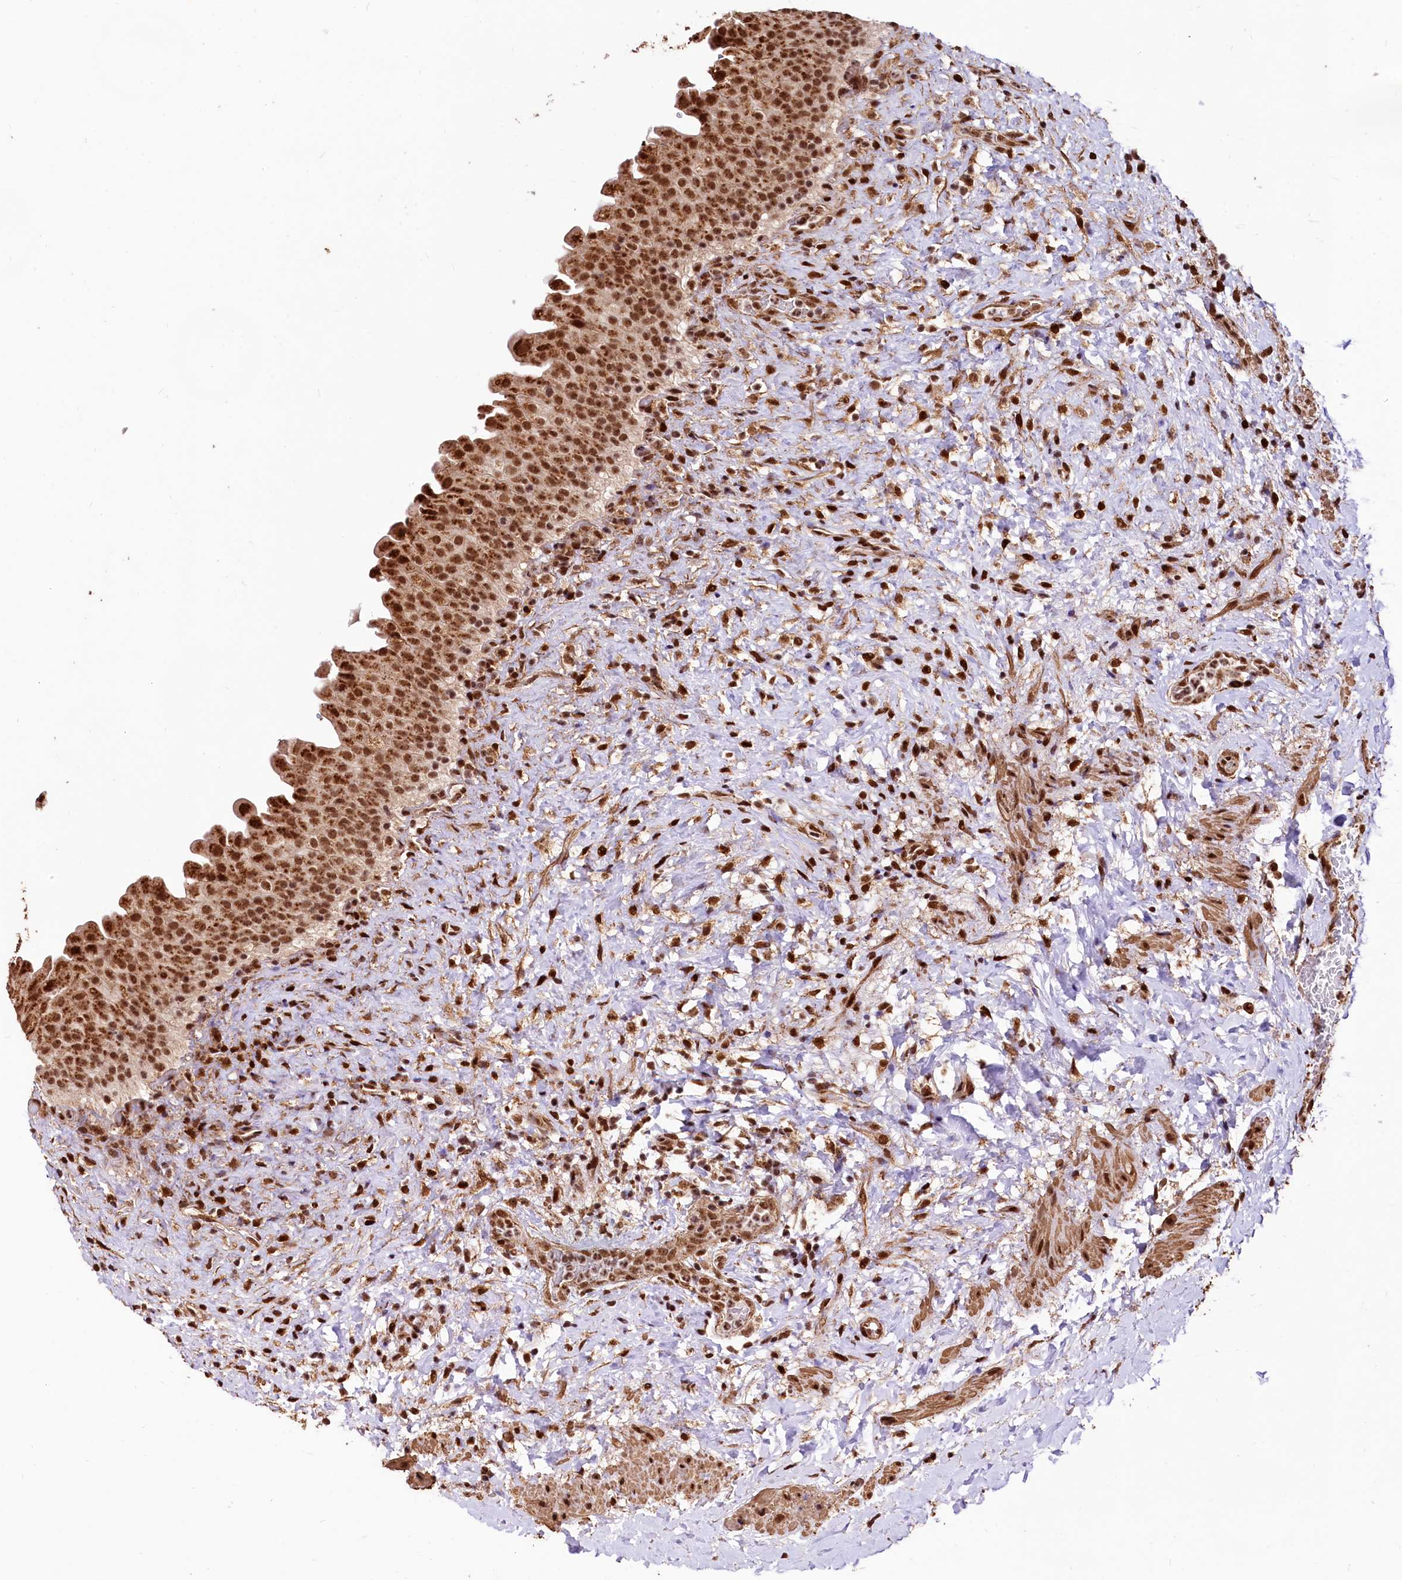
{"staining": {"intensity": "strong", "quantity": ">75%", "location": "nuclear"}, "tissue": "urinary bladder", "cell_type": "Urothelial cells", "image_type": "normal", "snomed": [{"axis": "morphology", "description": "Normal tissue, NOS"}, {"axis": "topography", "description": "Urinary bladder"}], "caption": "A brown stain labels strong nuclear staining of a protein in urothelial cells of unremarkable urinary bladder.", "gene": "PDS5B", "patient": {"sex": "female", "age": 27}}